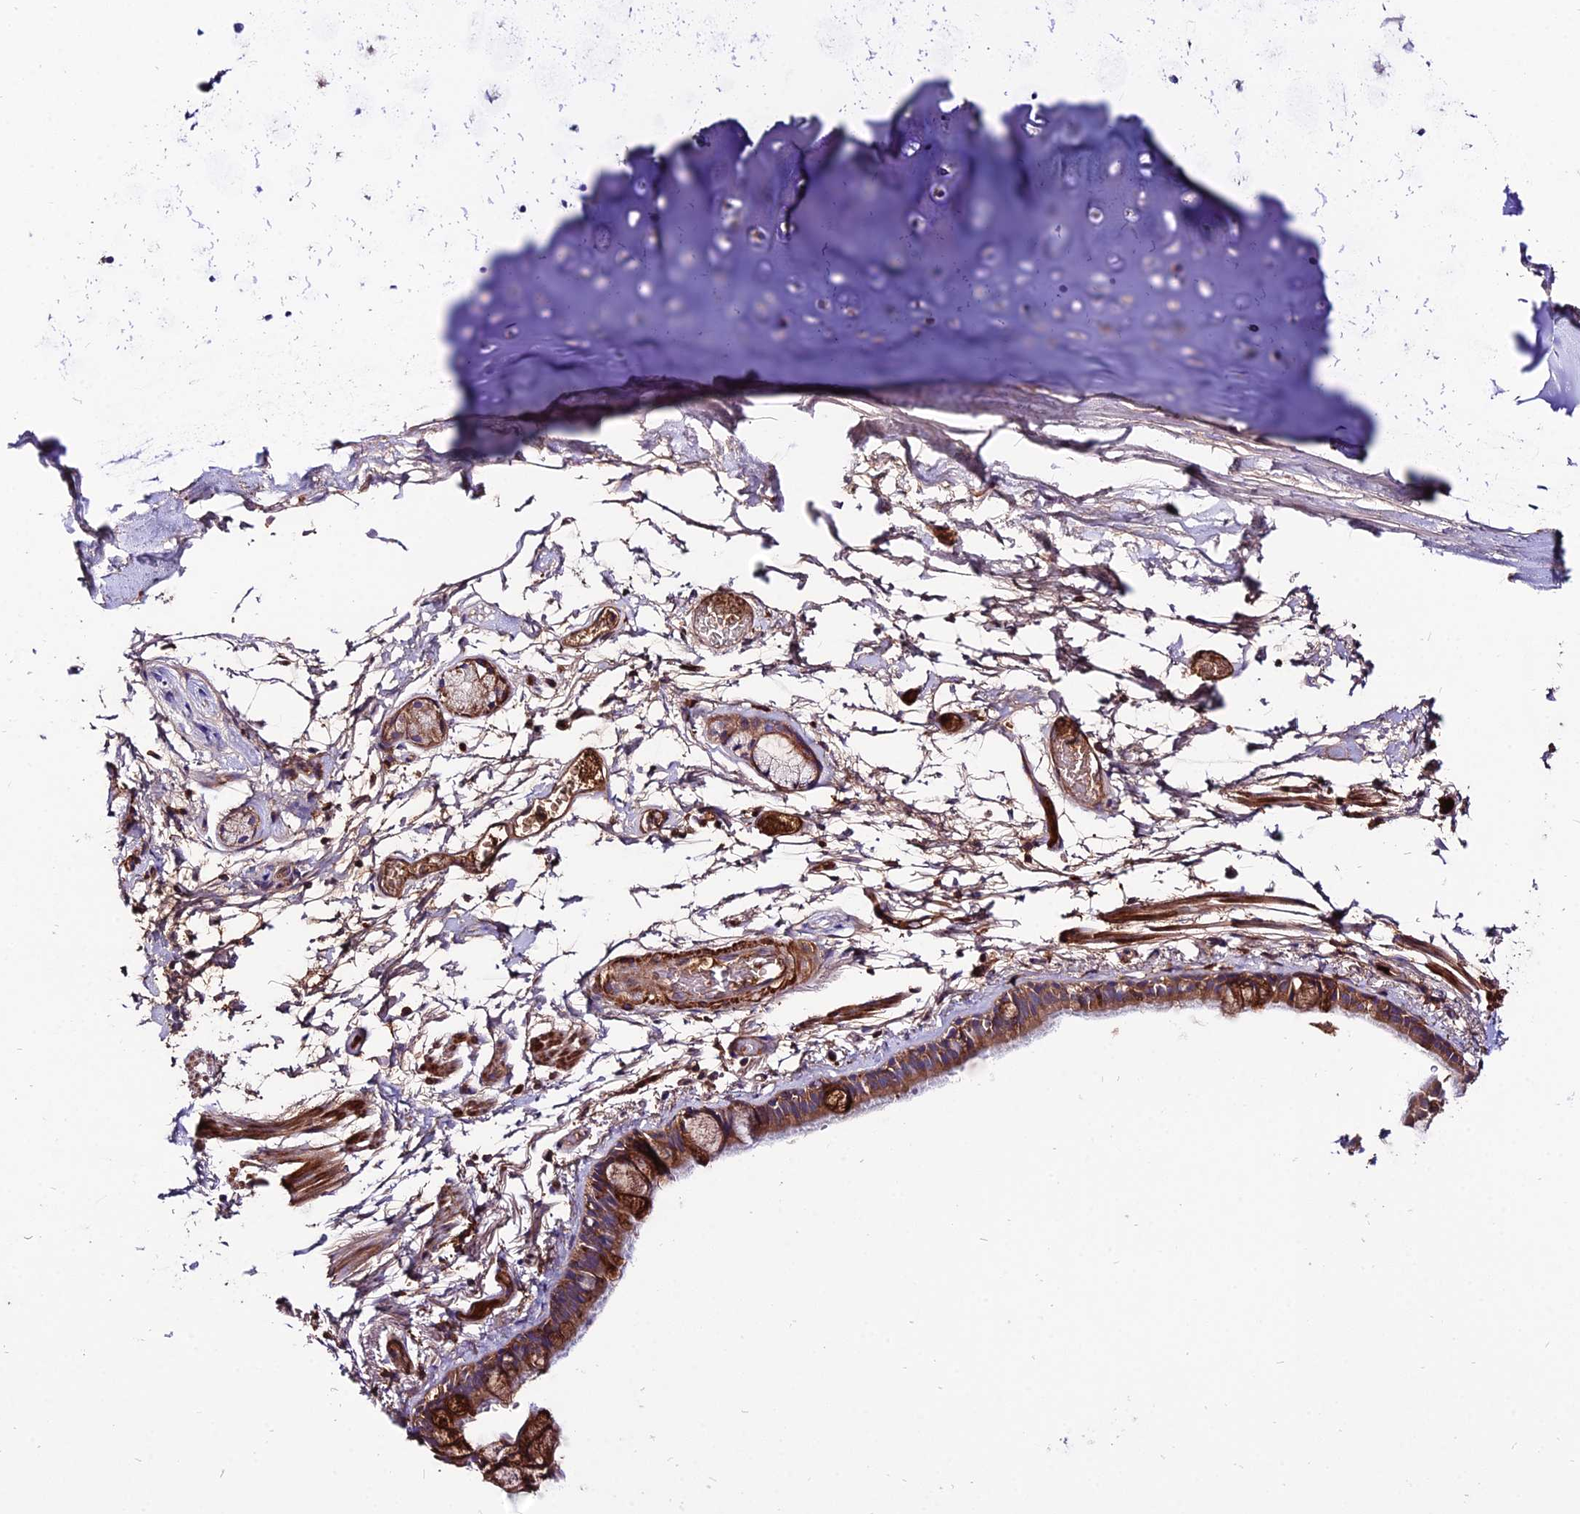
{"staining": {"intensity": "moderate", "quantity": ">75%", "location": "cytoplasmic/membranous"}, "tissue": "bronchus", "cell_type": "Respiratory epithelial cells", "image_type": "normal", "snomed": [{"axis": "morphology", "description": "Normal tissue, NOS"}, {"axis": "topography", "description": "Cartilage tissue"}], "caption": "IHC of unremarkable bronchus demonstrates medium levels of moderate cytoplasmic/membranous staining in about >75% of respiratory epithelial cells.", "gene": "PYM1", "patient": {"sex": "male", "age": 63}}